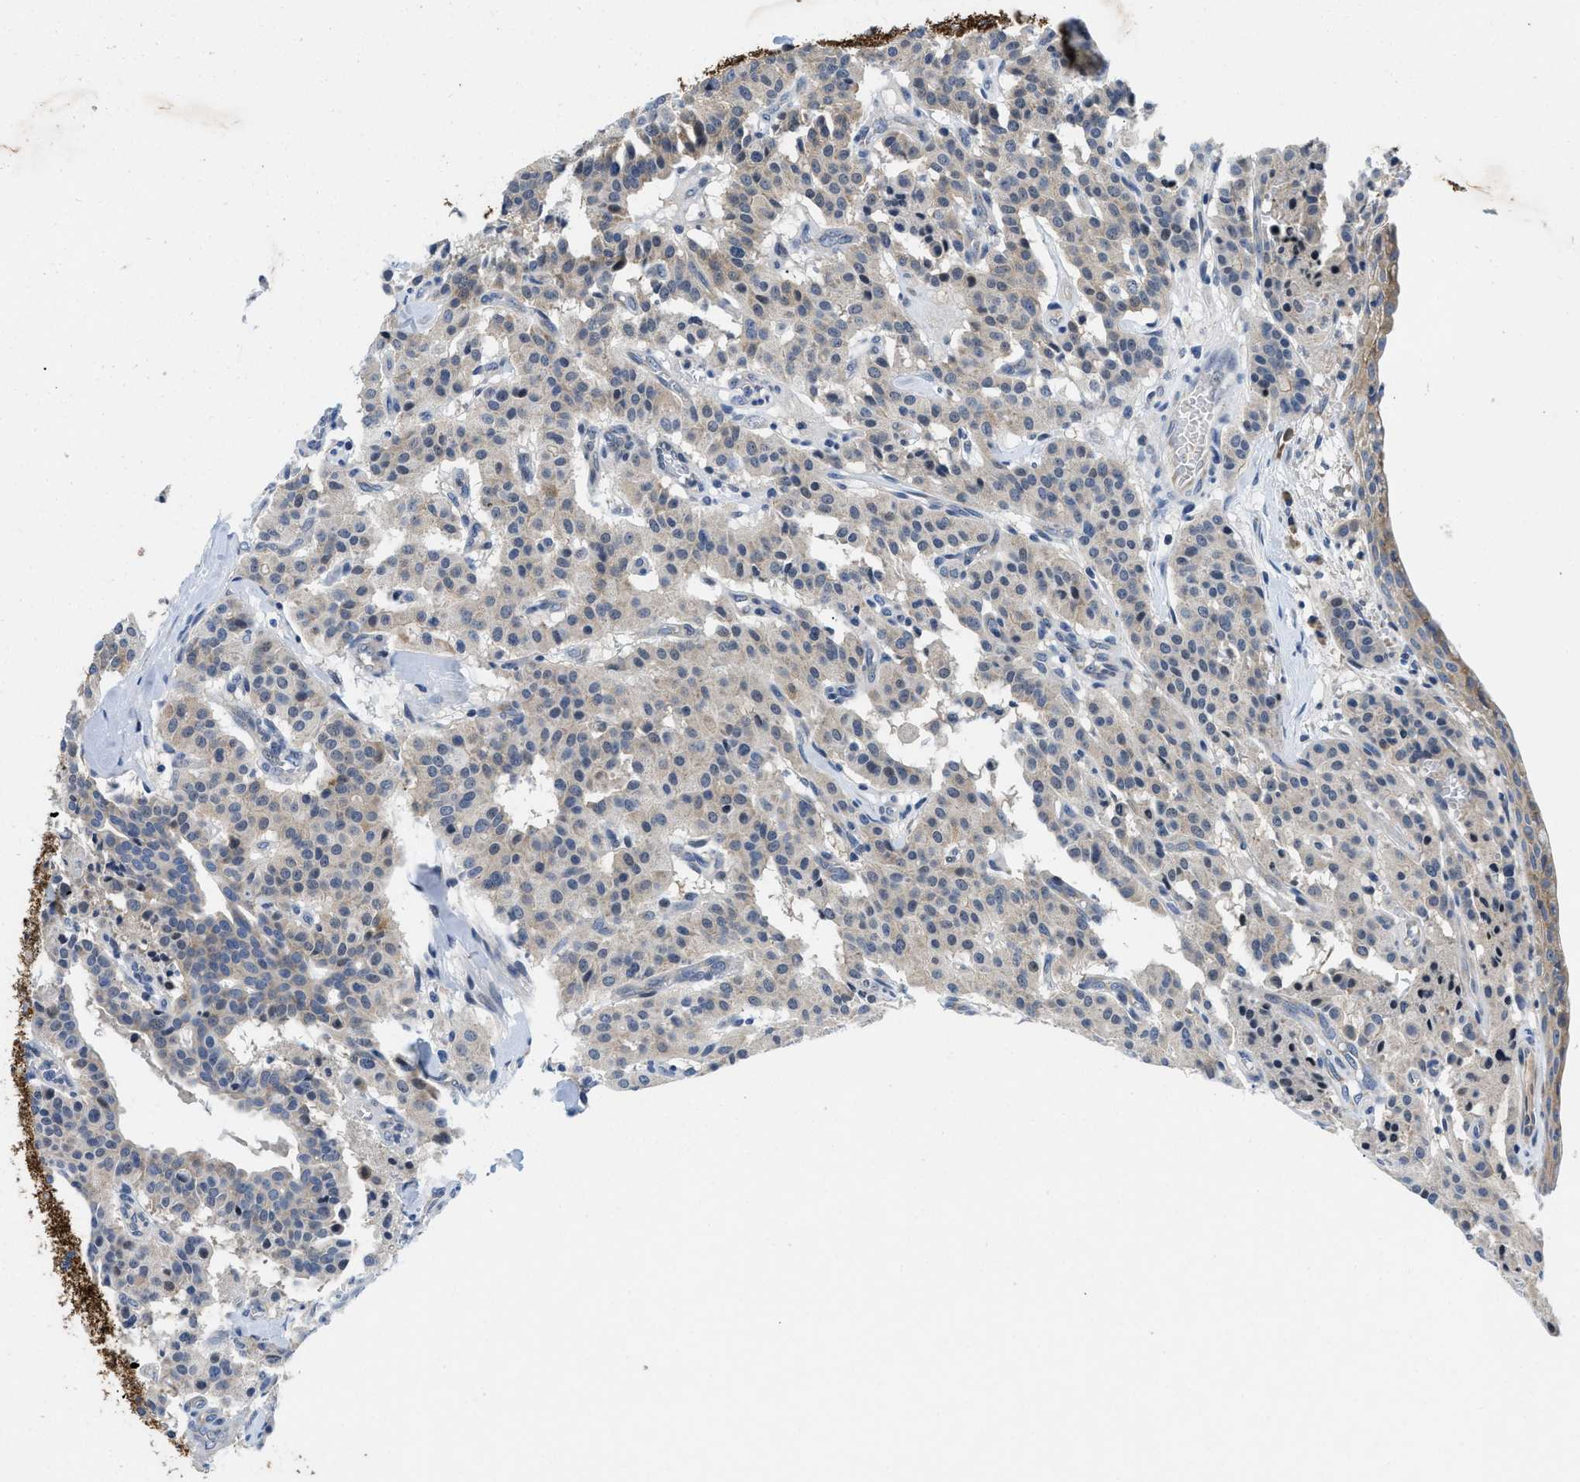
{"staining": {"intensity": "weak", "quantity": ">75%", "location": "cytoplasmic/membranous"}, "tissue": "carcinoid", "cell_type": "Tumor cells", "image_type": "cancer", "snomed": [{"axis": "morphology", "description": "Carcinoid, malignant, NOS"}, {"axis": "topography", "description": "Lung"}], "caption": "Carcinoid stained with a protein marker exhibits weak staining in tumor cells.", "gene": "IKBKE", "patient": {"sex": "male", "age": 30}}